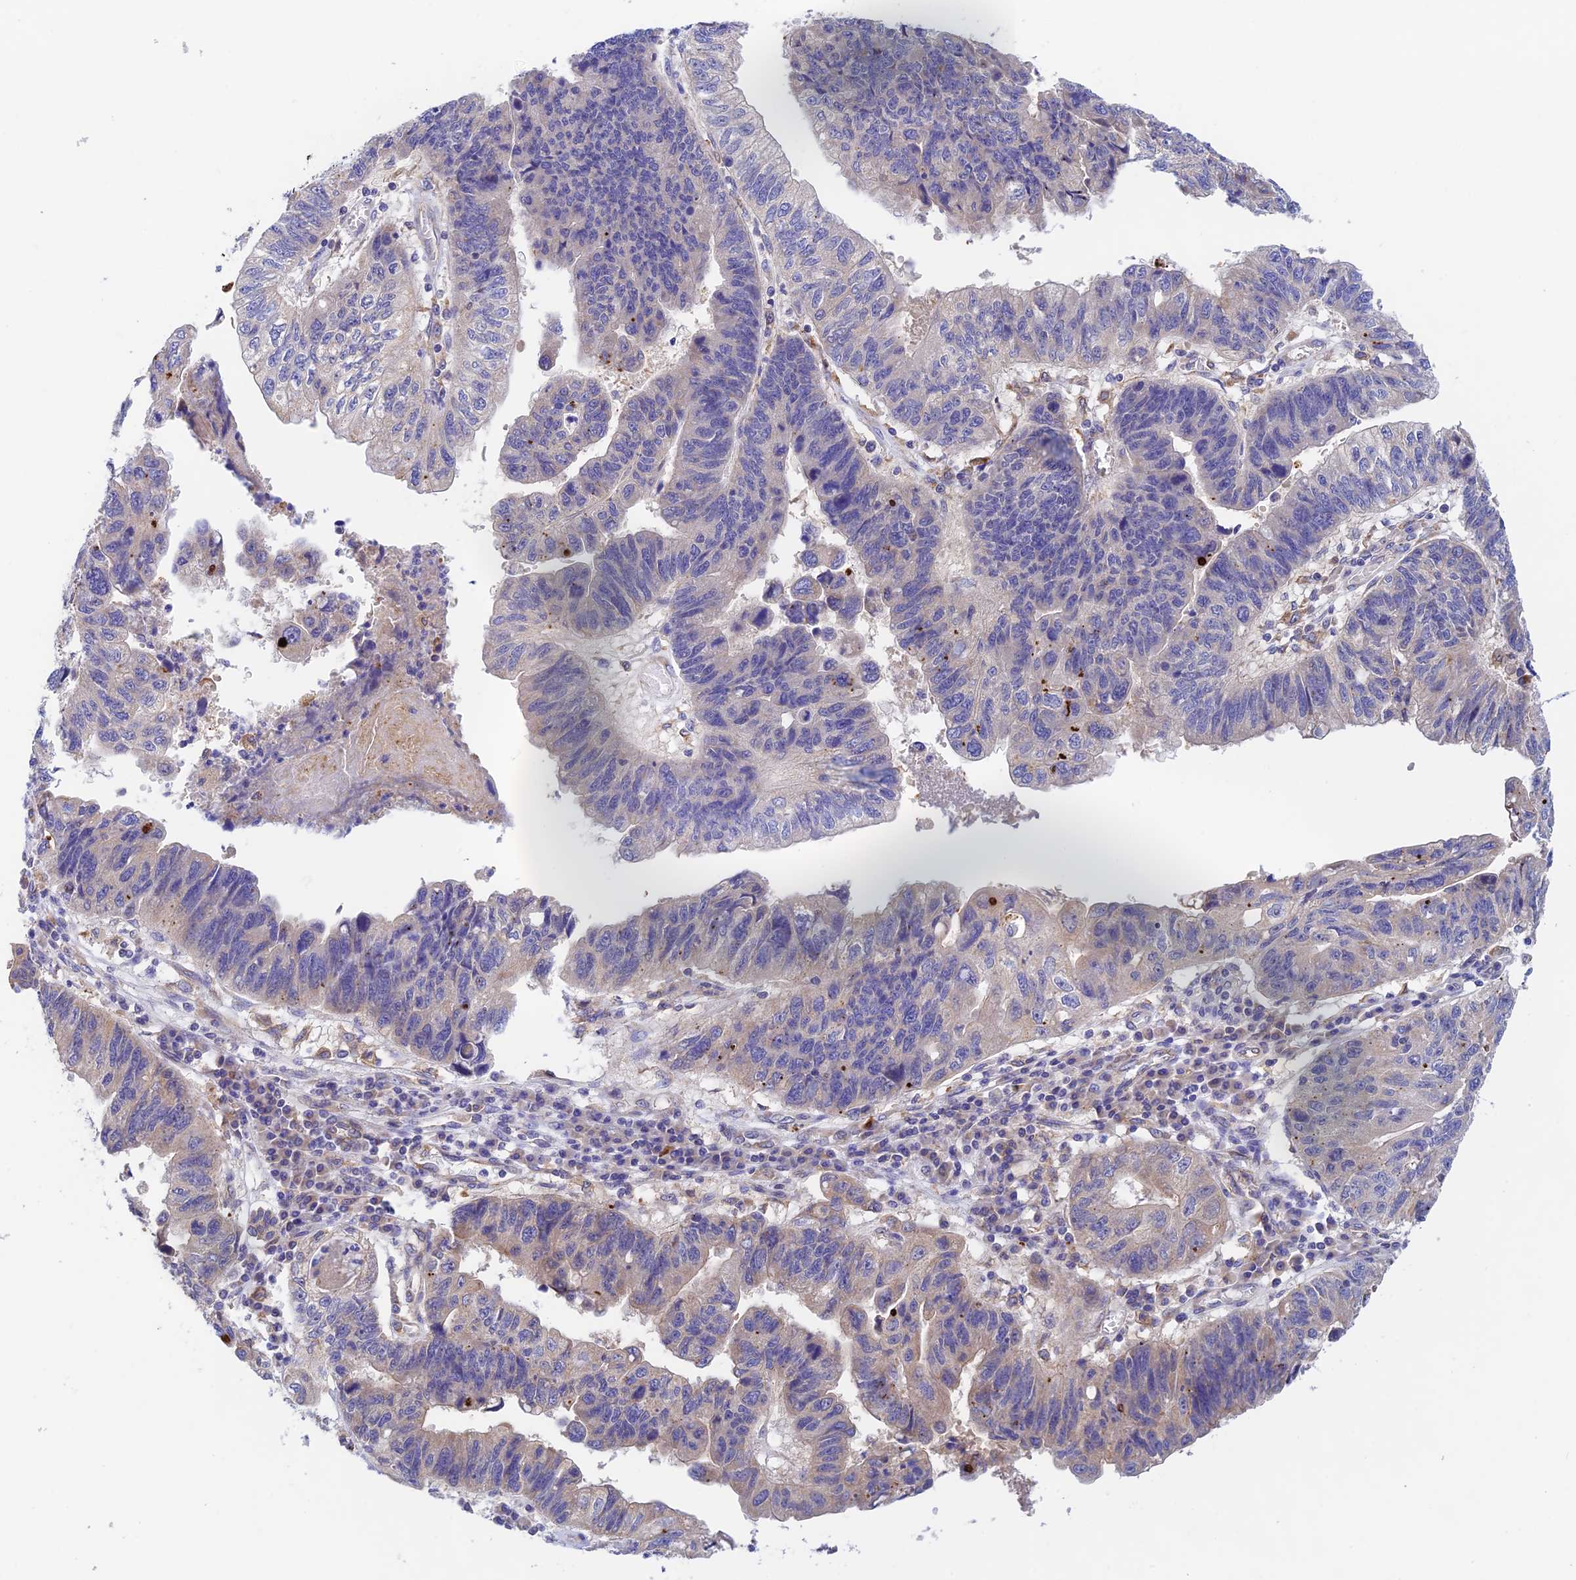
{"staining": {"intensity": "negative", "quantity": "none", "location": "none"}, "tissue": "stomach cancer", "cell_type": "Tumor cells", "image_type": "cancer", "snomed": [{"axis": "morphology", "description": "Adenocarcinoma, NOS"}, {"axis": "topography", "description": "Stomach"}], "caption": "High power microscopy histopathology image of an IHC photomicrograph of adenocarcinoma (stomach), revealing no significant expression in tumor cells.", "gene": "RANBP6", "patient": {"sex": "male", "age": 59}}